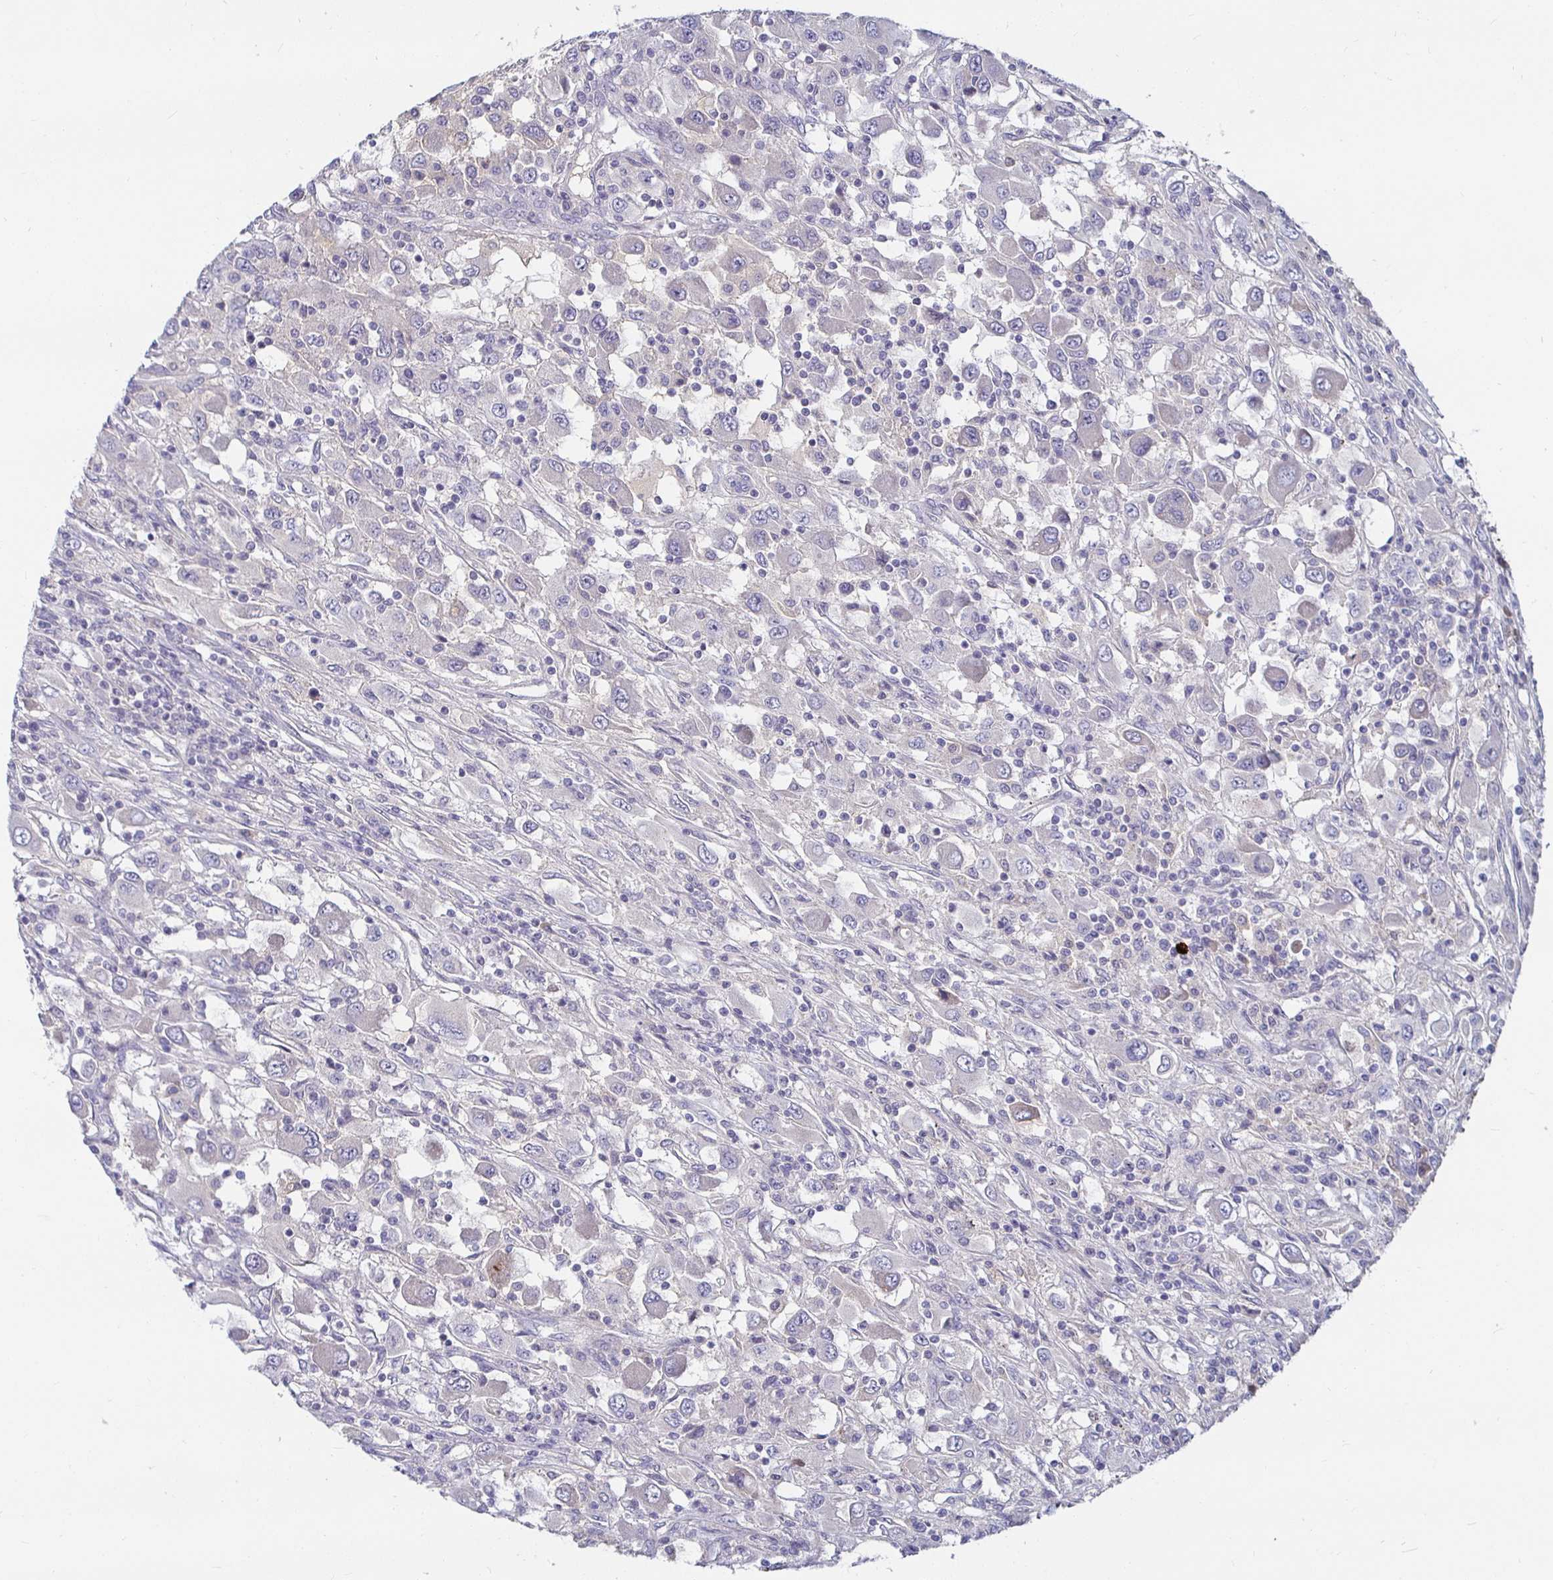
{"staining": {"intensity": "negative", "quantity": "none", "location": "none"}, "tissue": "renal cancer", "cell_type": "Tumor cells", "image_type": "cancer", "snomed": [{"axis": "morphology", "description": "Adenocarcinoma, NOS"}, {"axis": "topography", "description": "Kidney"}], "caption": "Immunohistochemistry (IHC) micrograph of renal adenocarcinoma stained for a protein (brown), which demonstrates no staining in tumor cells.", "gene": "RNF144B", "patient": {"sex": "female", "age": 67}}